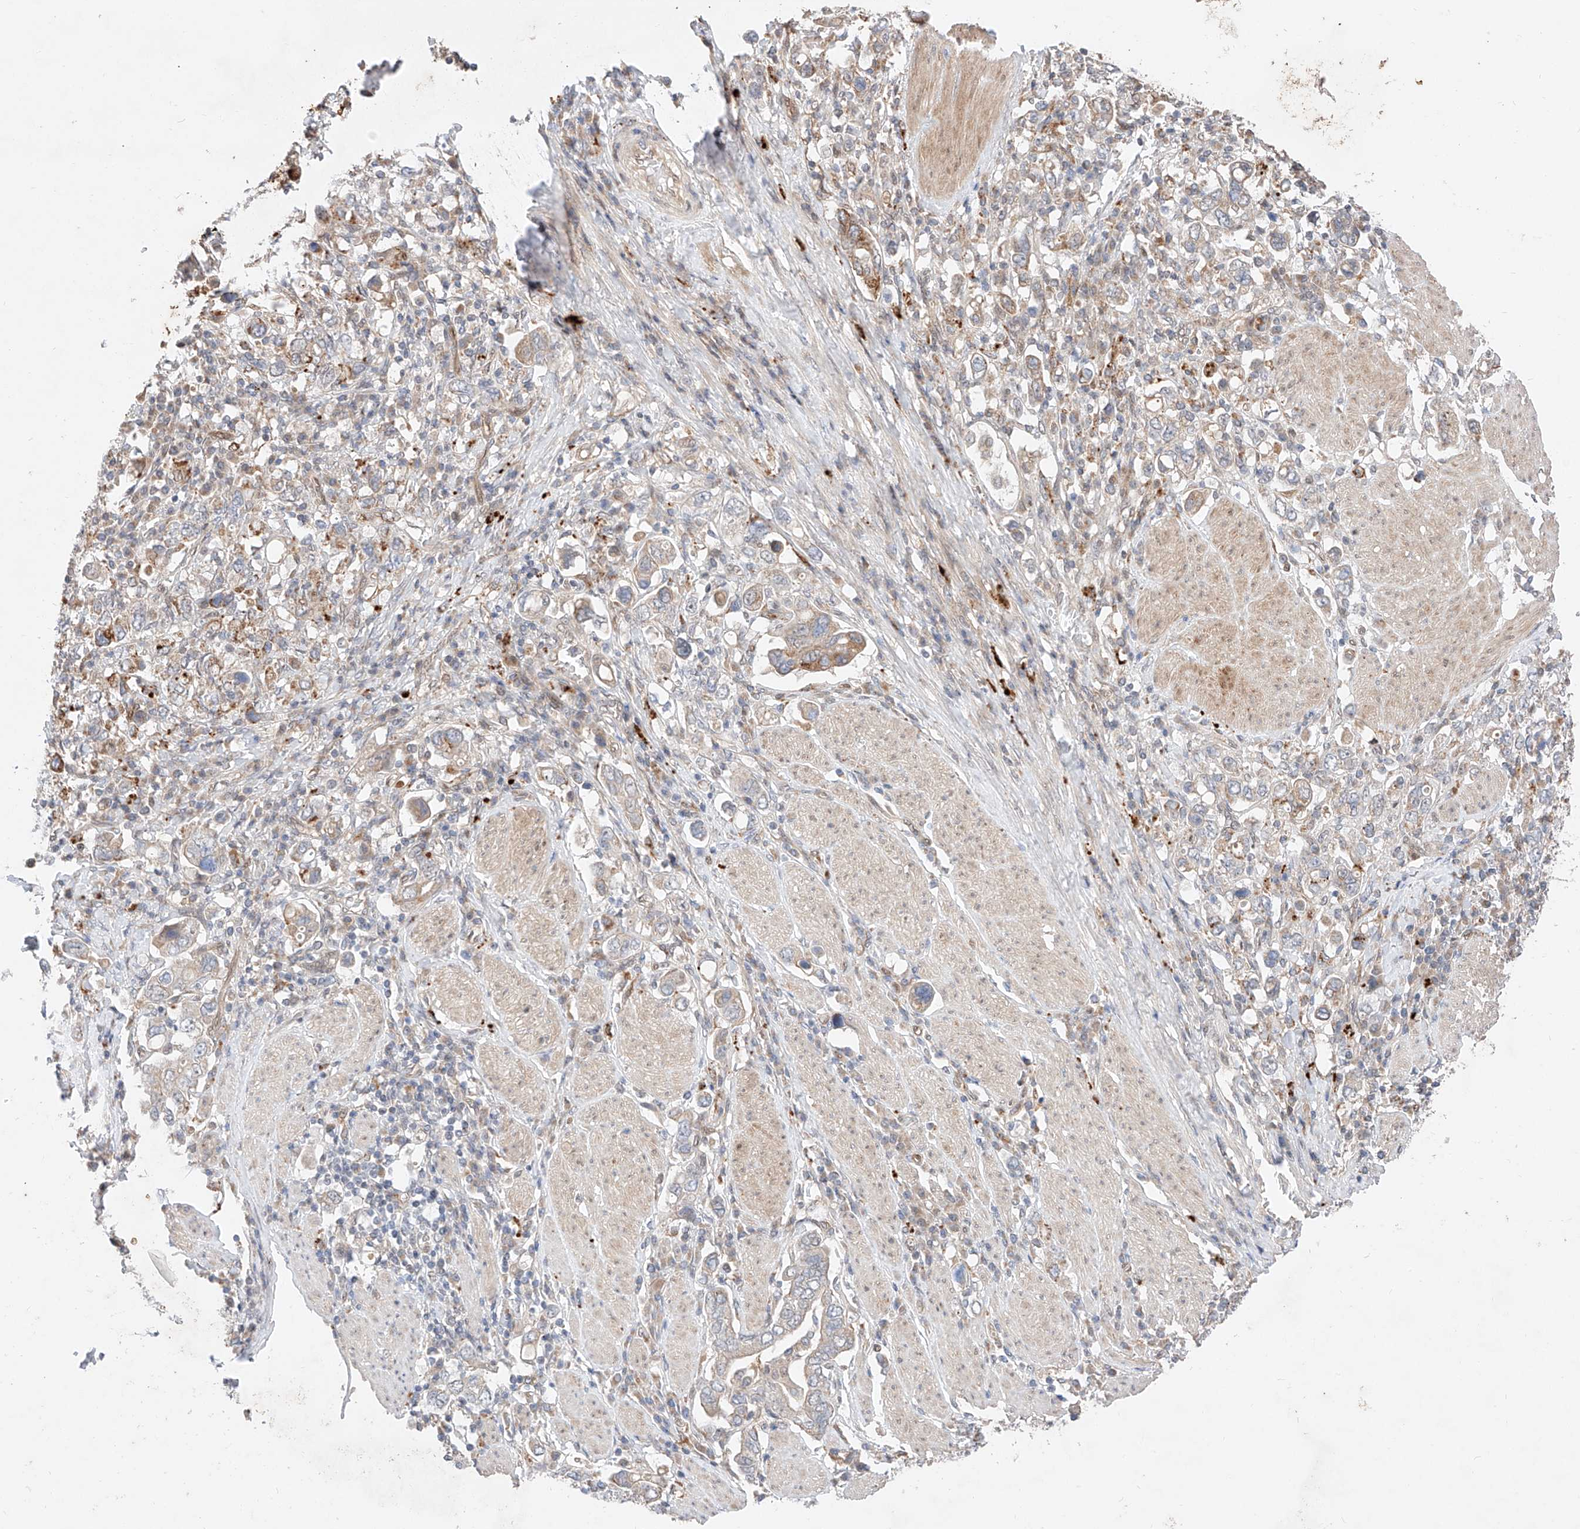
{"staining": {"intensity": "weak", "quantity": "<25%", "location": "cytoplasmic/membranous"}, "tissue": "stomach cancer", "cell_type": "Tumor cells", "image_type": "cancer", "snomed": [{"axis": "morphology", "description": "Adenocarcinoma, NOS"}, {"axis": "topography", "description": "Stomach, upper"}], "caption": "IHC micrograph of neoplastic tissue: stomach cancer stained with DAB (3,3'-diaminobenzidine) displays no significant protein positivity in tumor cells.", "gene": "GCNT1", "patient": {"sex": "male", "age": 62}}